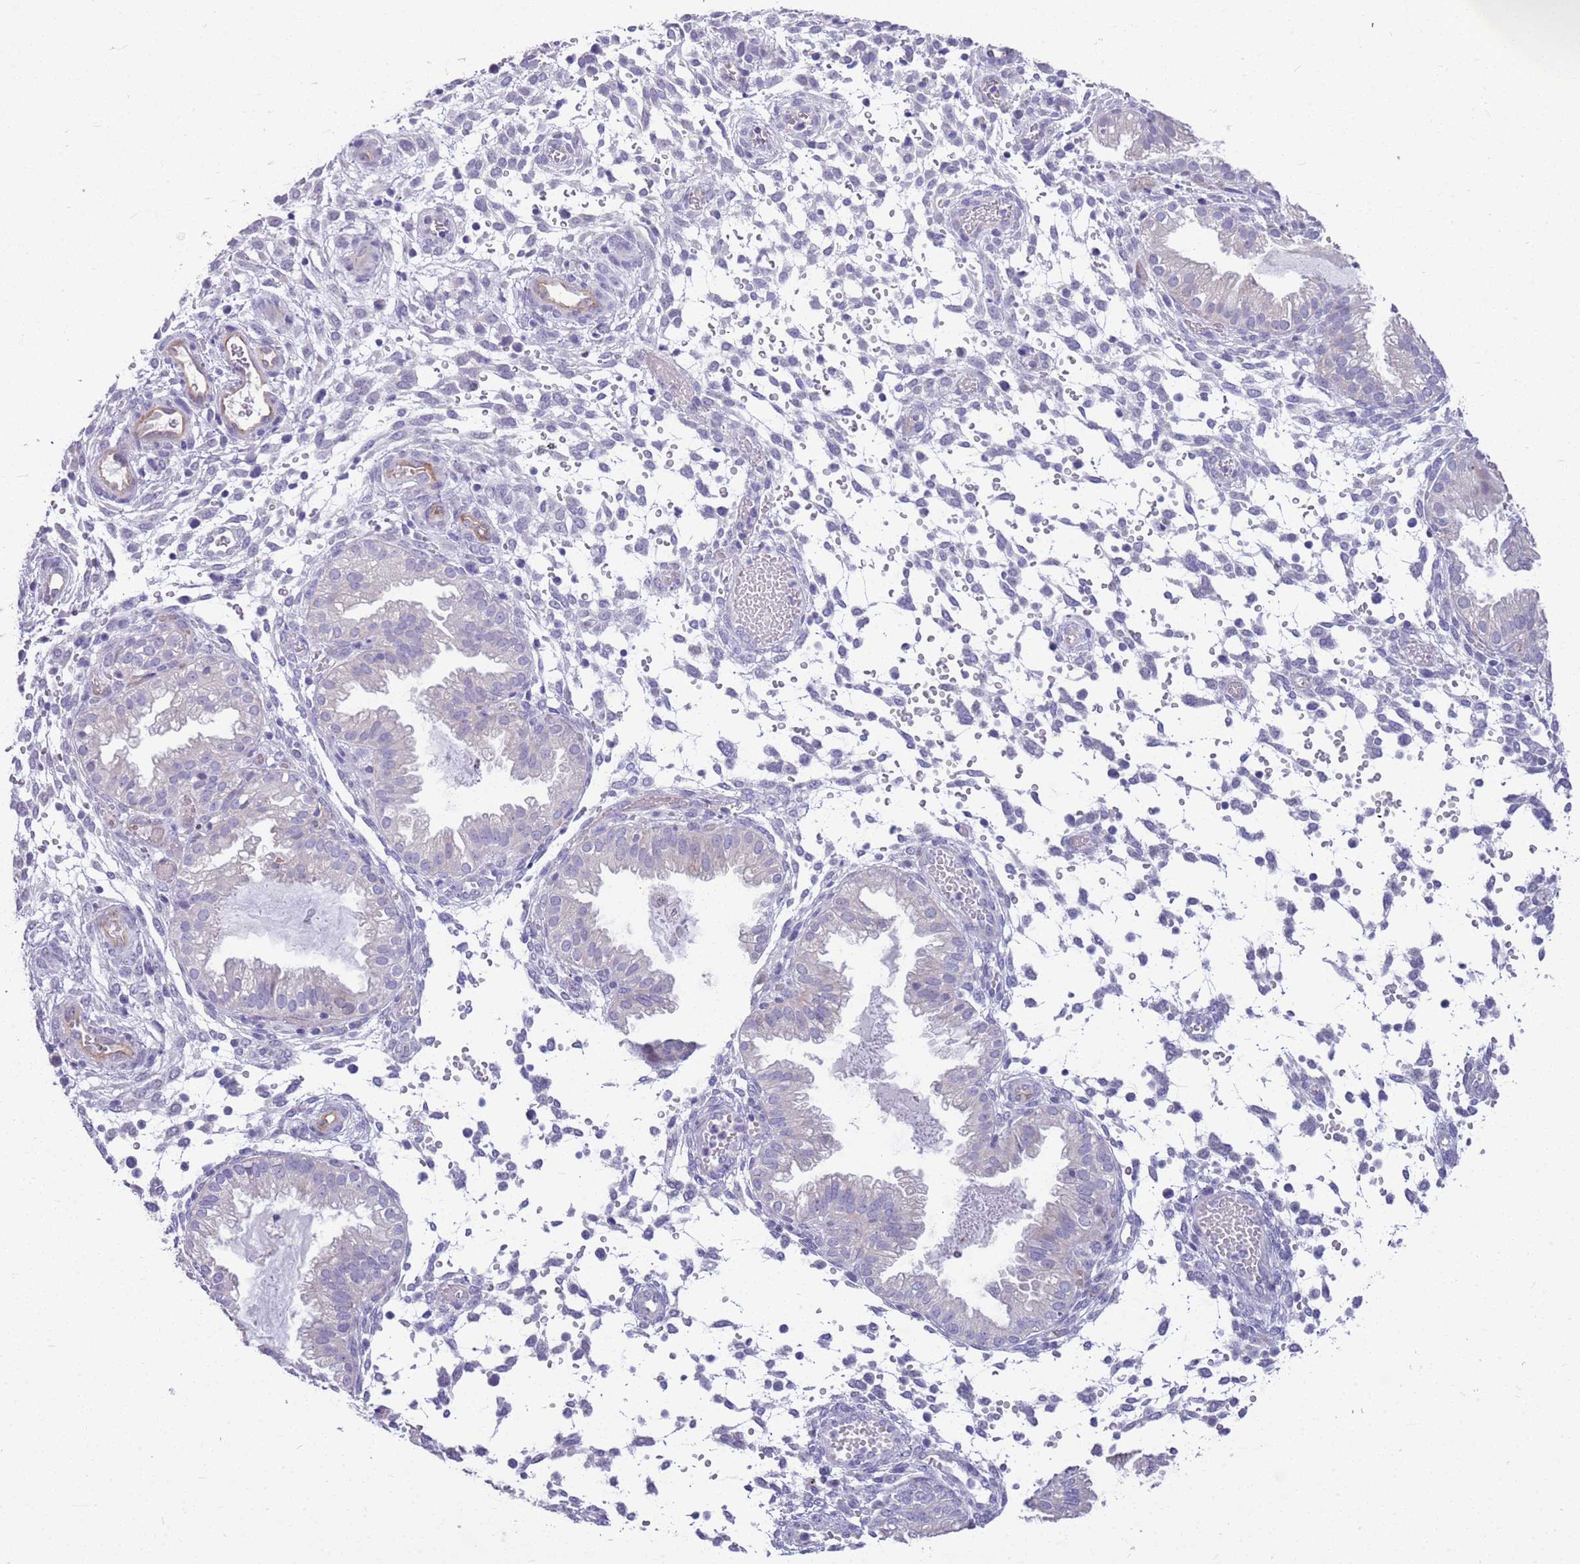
{"staining": {"intensity": "negative", "quantity": "none", "location": "none"}, "tissue": "endometrium", "cell_type": "Cells in endometrial stroma", "image_type": "normal", "snomed": [{"axis": "morphology", "description": "Normal tissue, NOS"}, {"axis": "topography", "description": "Endometrium"}], "caption": "Cells in endometrial stroma show no significant staining in unremarkable endometrium.", "gene": "BRMS1L", "patient": {"sex": "female", "age": 33}}